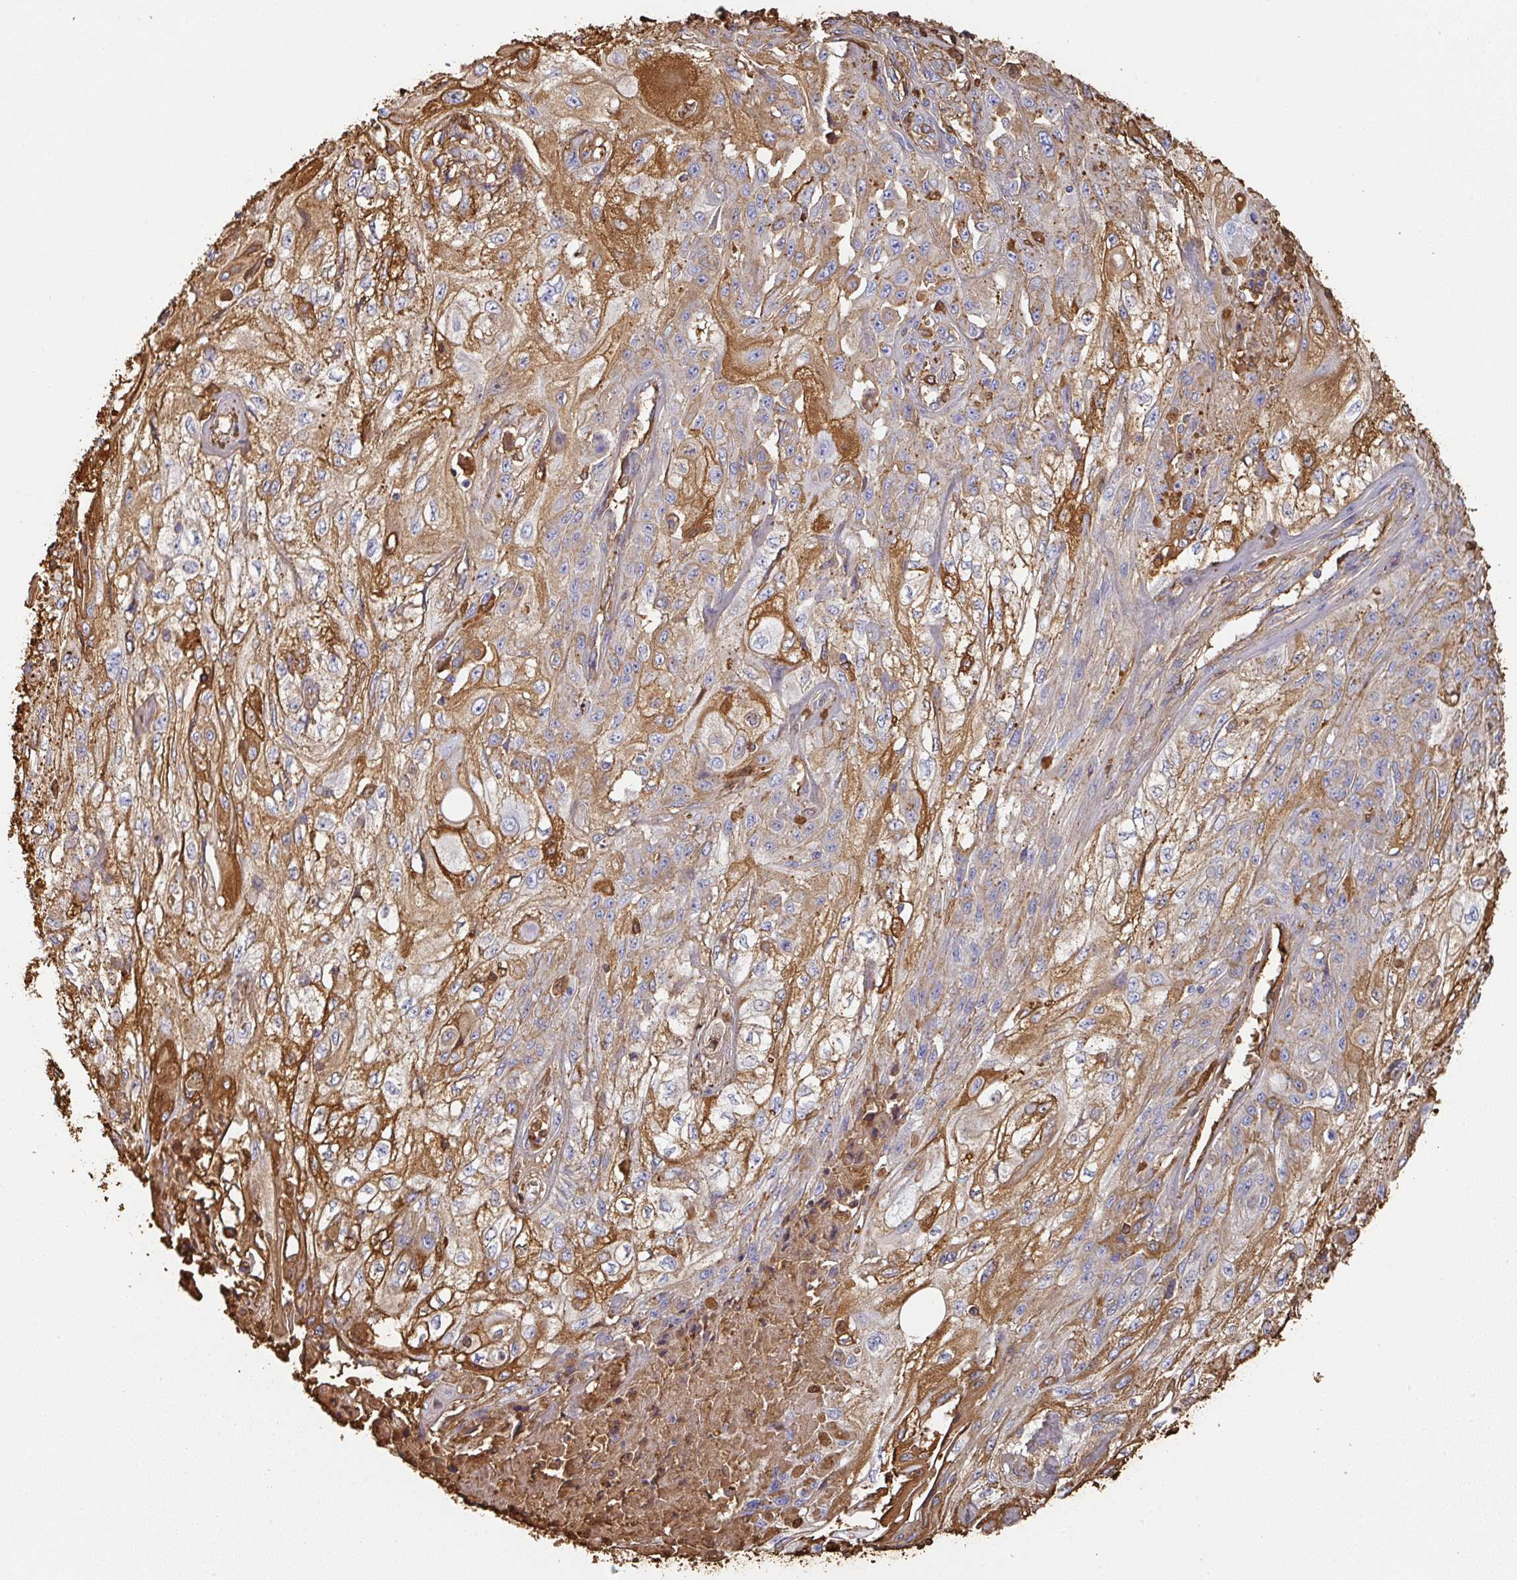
{"staining": {"intensity": "moderate", "quantity": "25%-75%", "location": "cytoplasmic/membranous"}, "tissue": "skin cancer", "cell_type": "Tumor cells", "image_type": "cancer", "snomed": [{"axis": "morphology", "description": "Squamous cell carcinoma, NOS"}, {"axis": "morphology", "description": "Squamous cell carcinoma, metastatic, NOS"}, {"axis": "topography", "description": "Skin"}, {"axis": "topography", "description": "Lymph node"}], "caption": "High-magnification brightfield microscopy of metastatic squamous cell carcinoma (skin) stained with DAB (brown) and counterstained with hematoxylin (blue). tumor cells exhibit moderate cytoplasmic/membranous positivity is identified in about25%-75% of cells.", "gene": "ALB", "patient": {"sex": "male", "age": 75}}